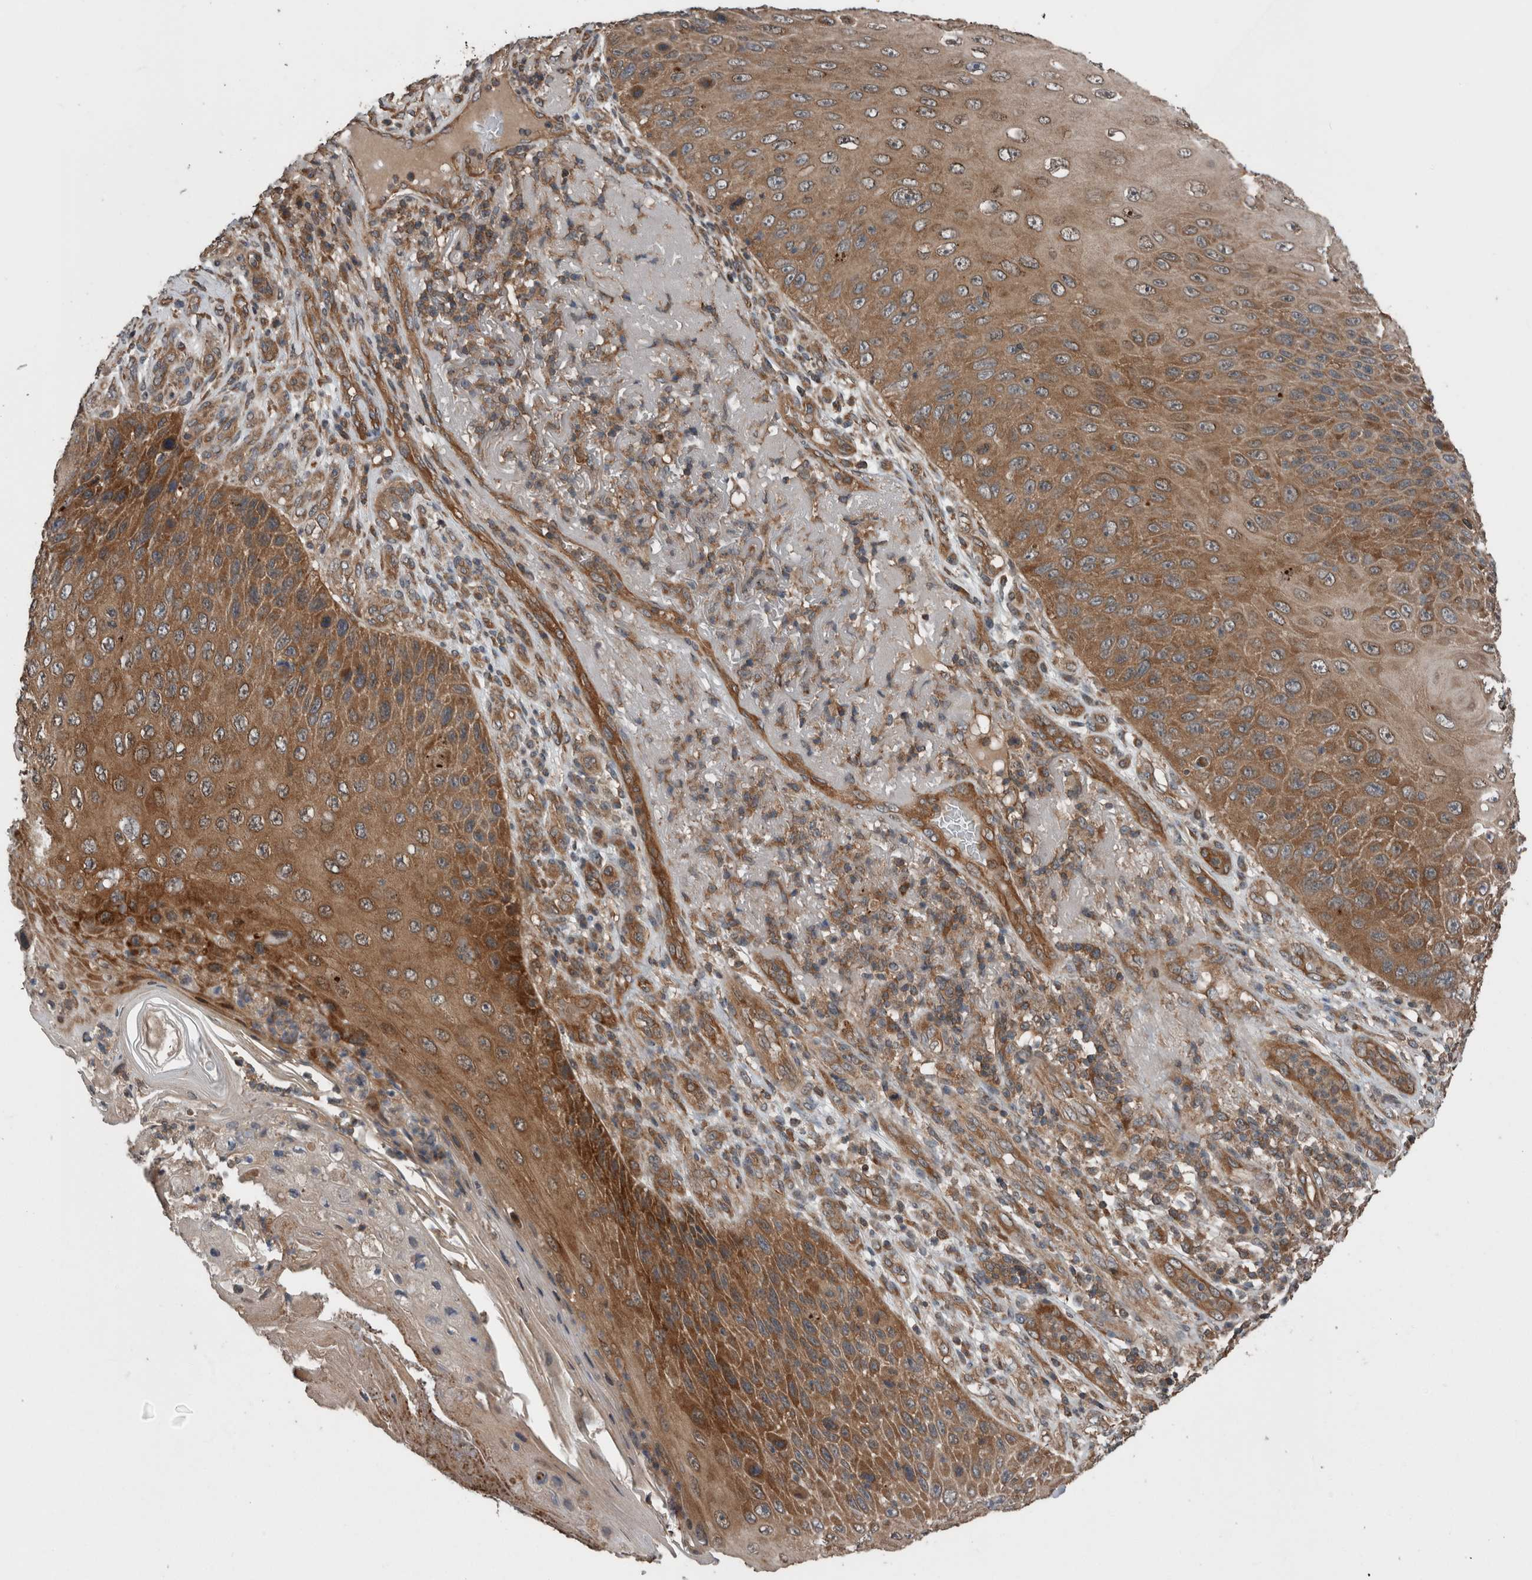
{"staining": {"intensity": "moderate", "quantity": ">75%", "location": "cytoplasmic/membranous"}, "tissue": "skin cancer", "cell_type": "Tumor cells", "image_type": "cancer", "snomed": [{"axis": "morphology", "description": "Squamous cell carcinoma, NOS"}, {"axis": "topography", "description": "Skin"}], "caption": "Skin cancer tissue reveals moderate cytoplasmic/membranous expression in about >75% of tumor cells, visualized by immunohistochemistry.", "gene": "RIOK3", "patient": {"sex": "female", "age": 88}}